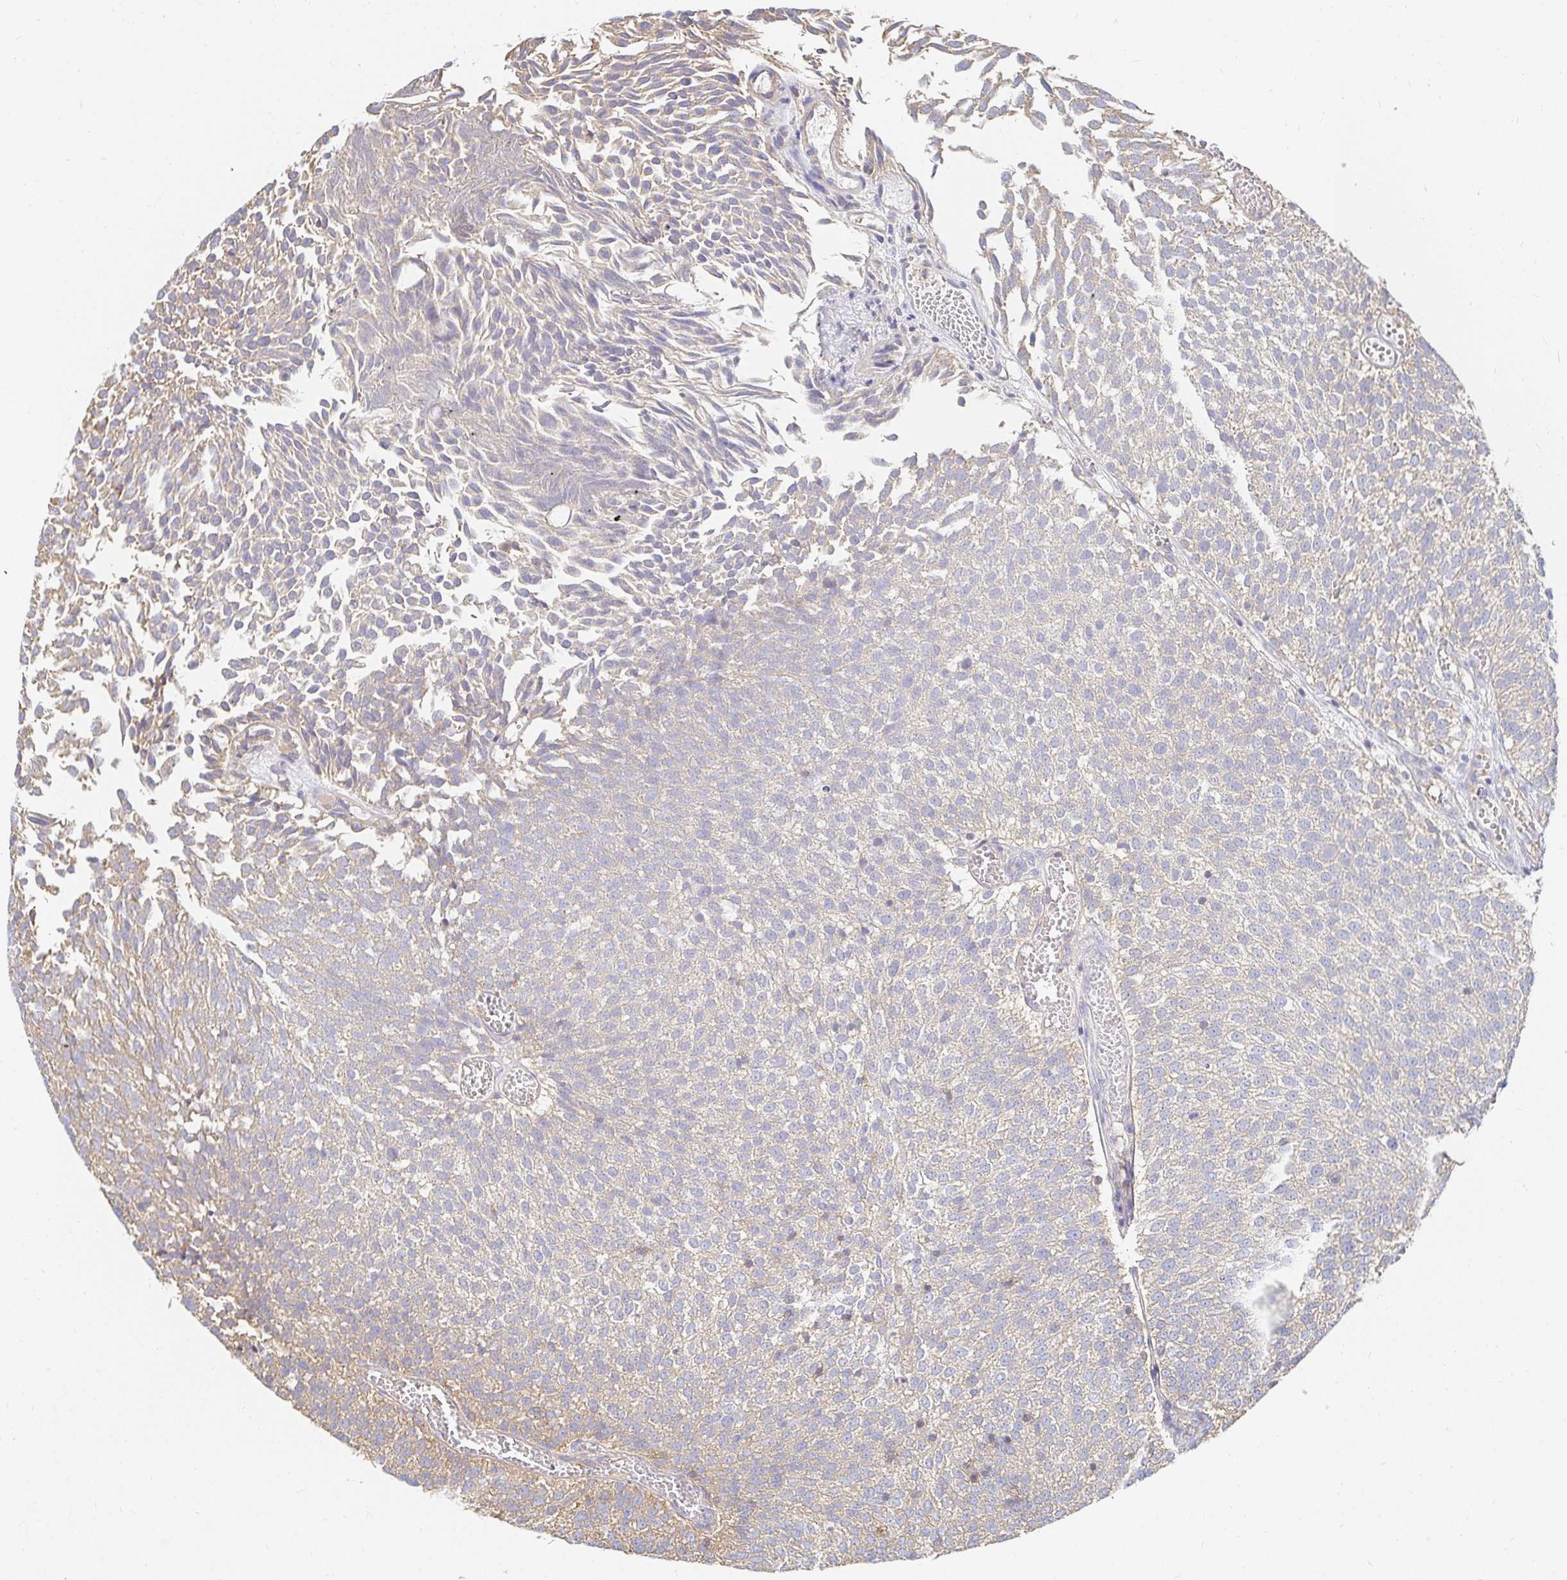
{"staining": {"intensity": "moderate", "quantity": "25%-75%", "location": "cytoplasmic/membranous"}, "tissue": "urothelial cancer", "cell_type": "Tumor cells", "image_type": "cancer", "snomed": [{"axis": "morphology", "description": "Urothelial carcinoma, Low grade"}, {"axis": "topography", "description": "Urinary bladder"}], "caption": "High-power microscopy captured an IHC micrograph of urothelial cancer, revealing moderate cytoplasmic/membranous positivity in about 25%-75% of tumor cells.", "gene": "TSPAN19", "patient": {"sex": "female", "age": 79}}